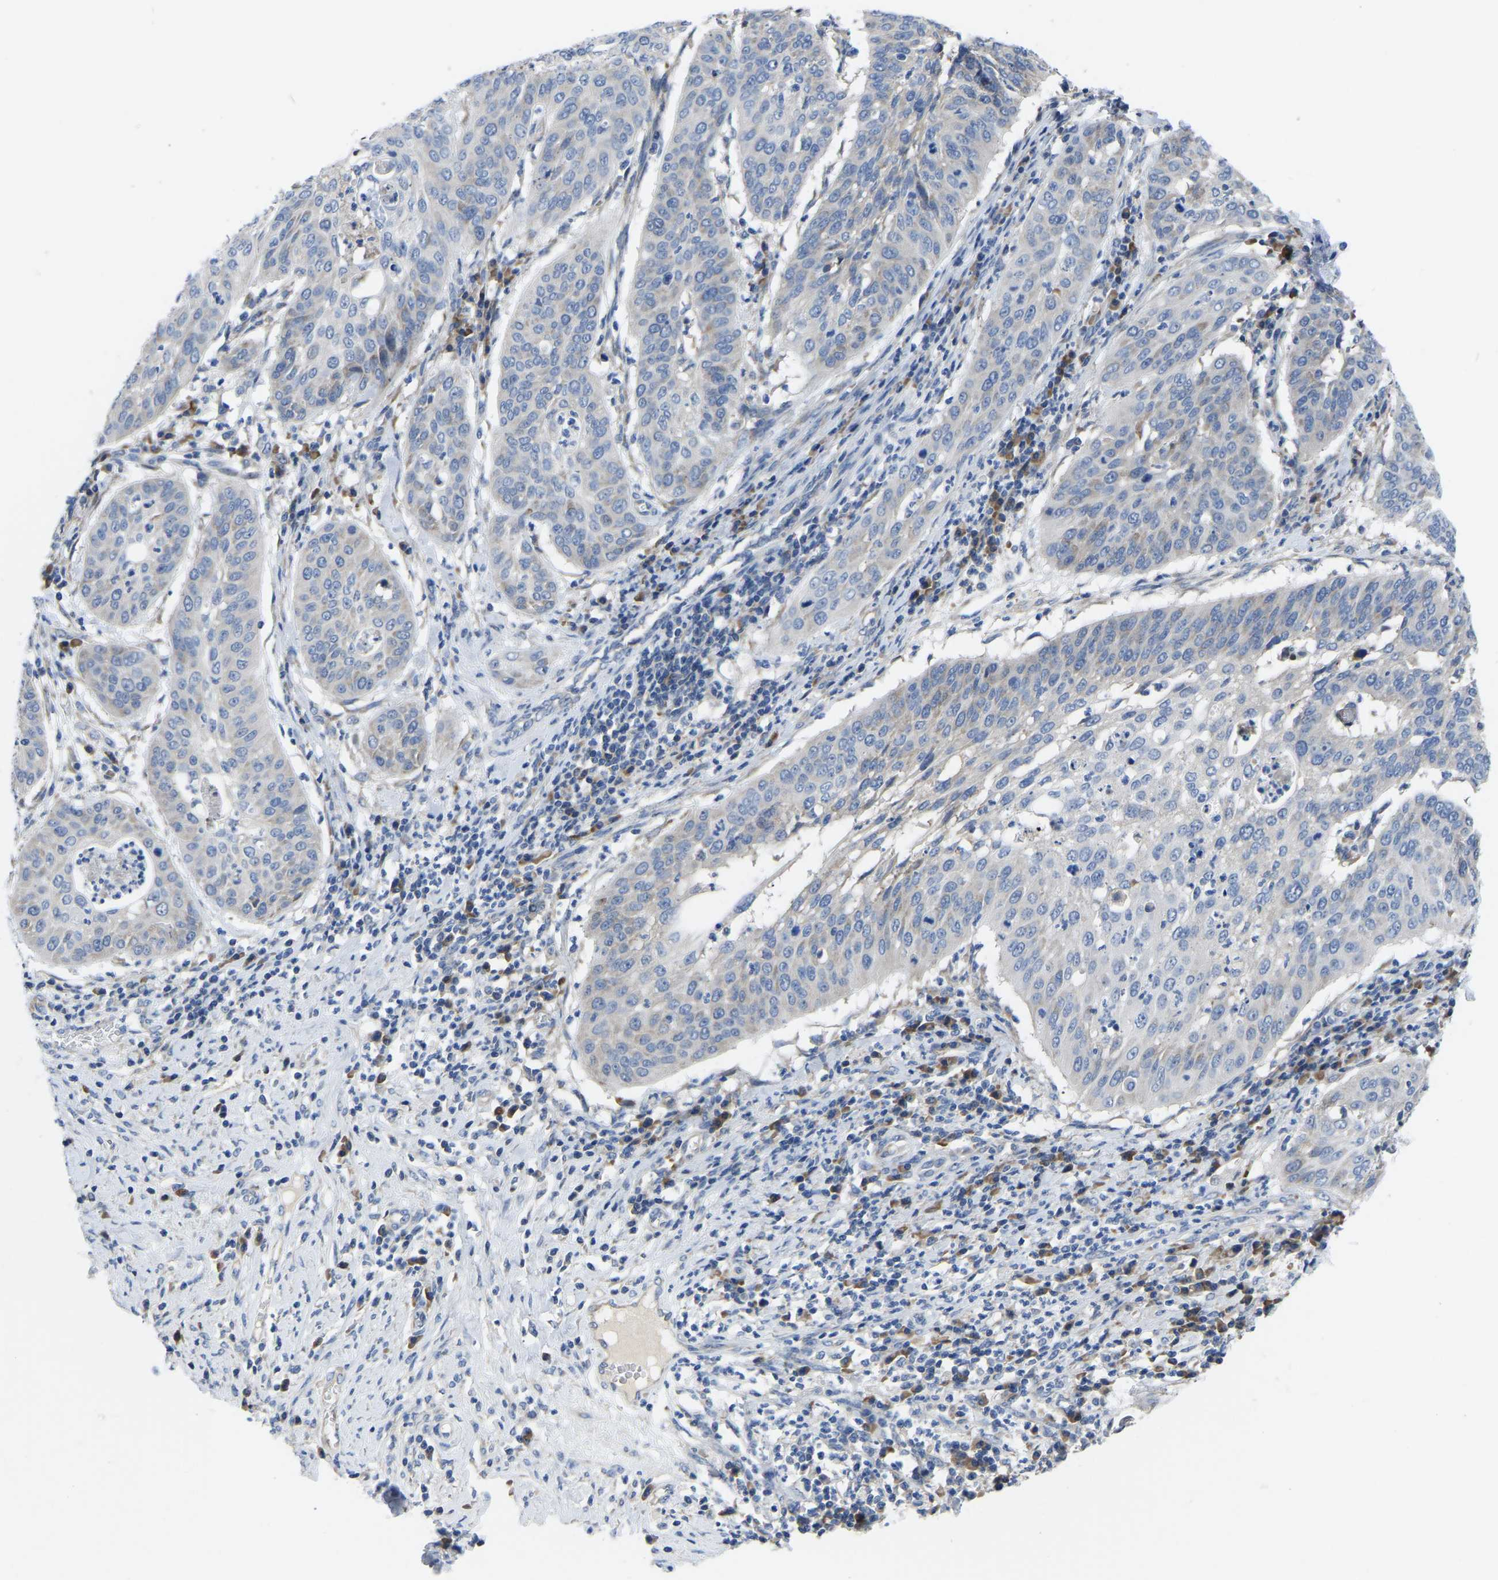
{"staining": {"intensity": "negative", "quantity": "none", "location": "none"}, "tissue": "cervical cancer", "cell_type": "Tumor cells", "image_type": "cancer", "snomed": [{"axis": "morphology", "description": "Normal tissue, NOS"}, {"axis": "morphology", "description": "Squamous cell carcinoma, NOS"}, {"axis": "topography", "description": "Cervix"}], "caption": "Tumor cells are negative for protein expression in human cervical cancer (squamous cell carcinoma).", "gene": "ABCA10", "patient": {"sex": "female", "age": 39}}